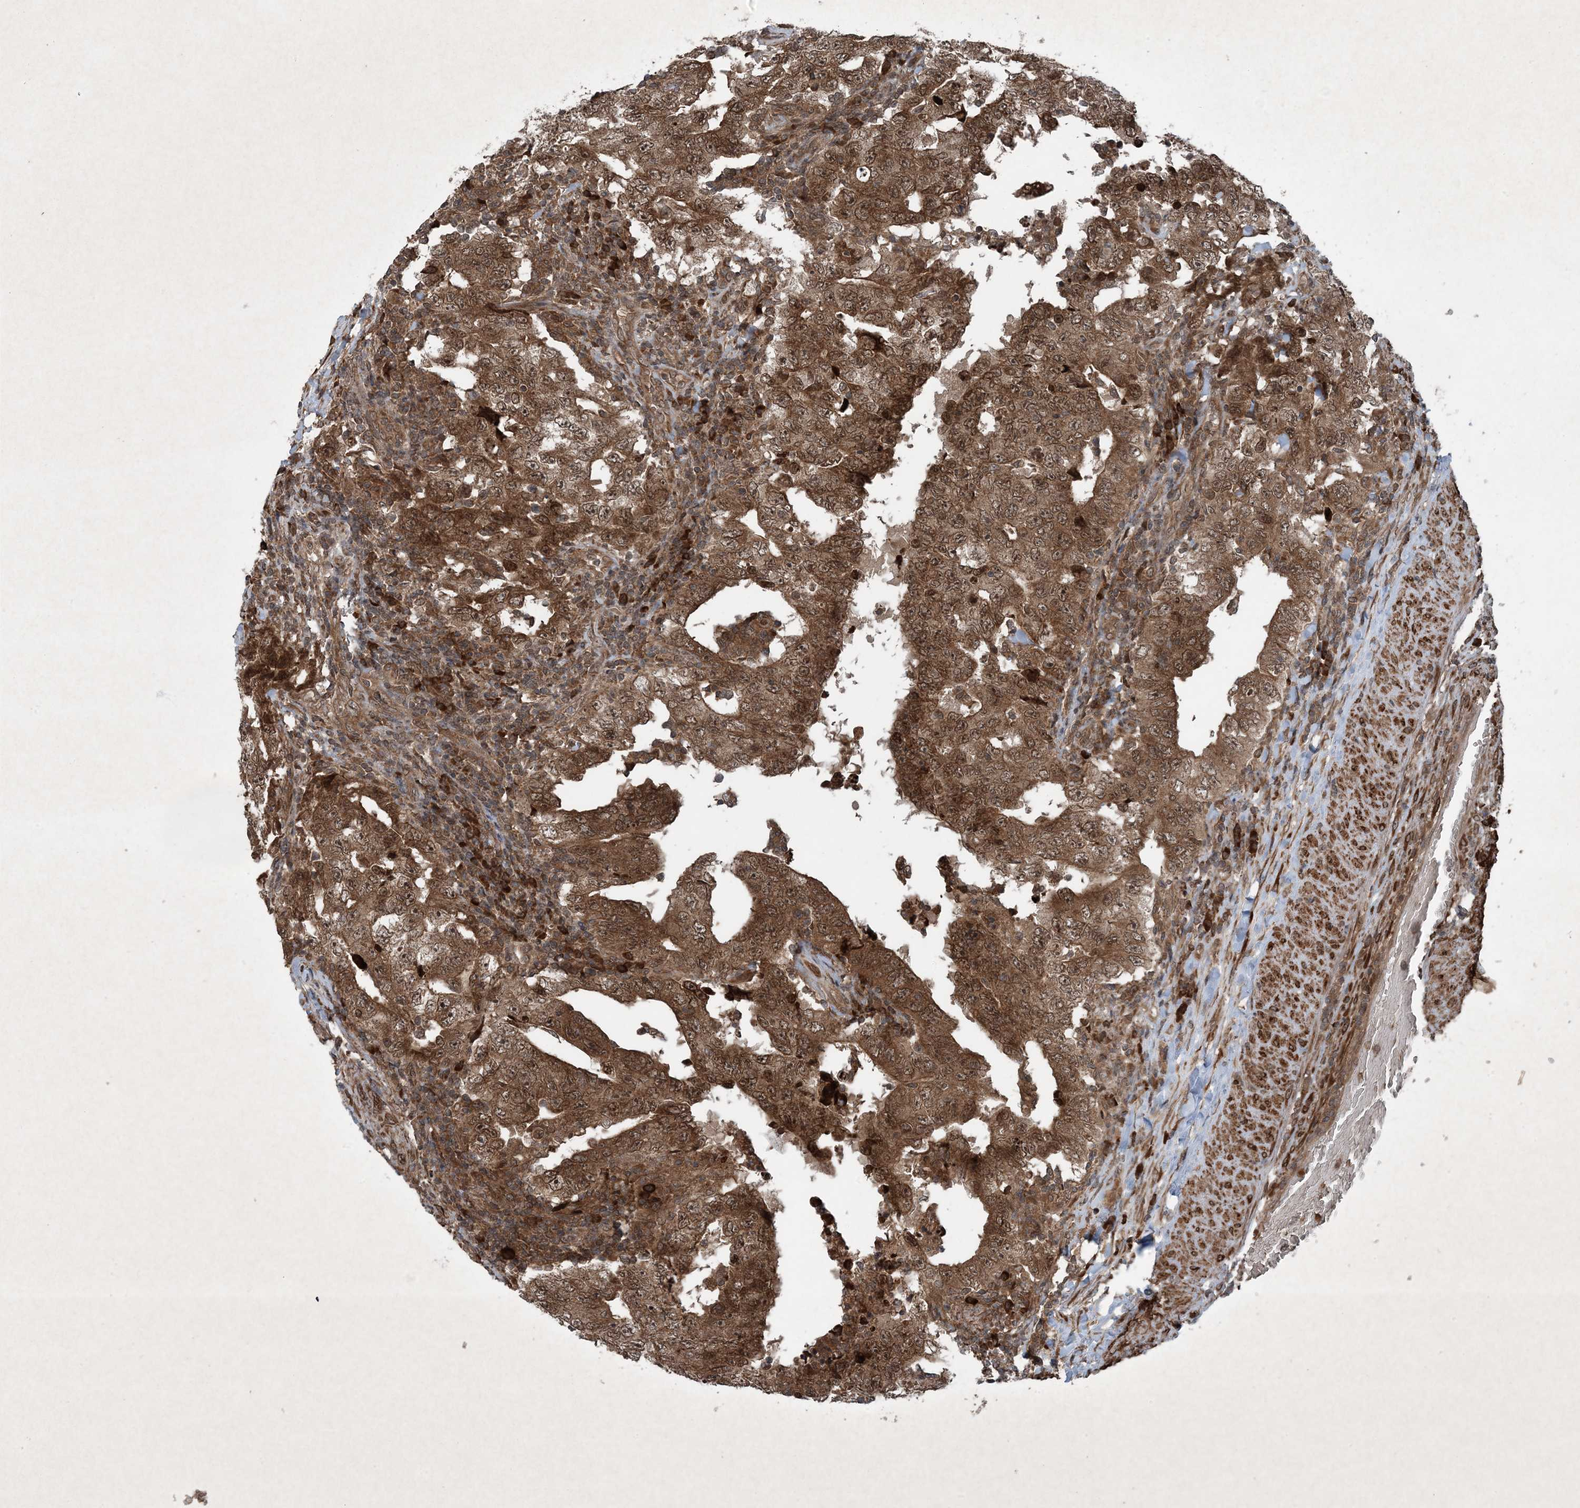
{"staining": {"intensity": "strong", "quantity": ">75%", "location": "cytoplasmic/membranous,nuclear"}, "tissue": "testis cancer", "cell_type": "Tumor cells", "image_type": "cancer", "snomed": [{"axis": "morphology", "description": "Carcinoma, Embryonal, NOS"}, {"axis": "topography", "description": "Testis"}], "caption": "Protein expression analysis of testis cancer demonstrates strong cytoplasmic/membranous and nuclear expression in about >75% of tumor cells.", "gene": "GNG5", "patient": {"sex": "male", "age": 26}}